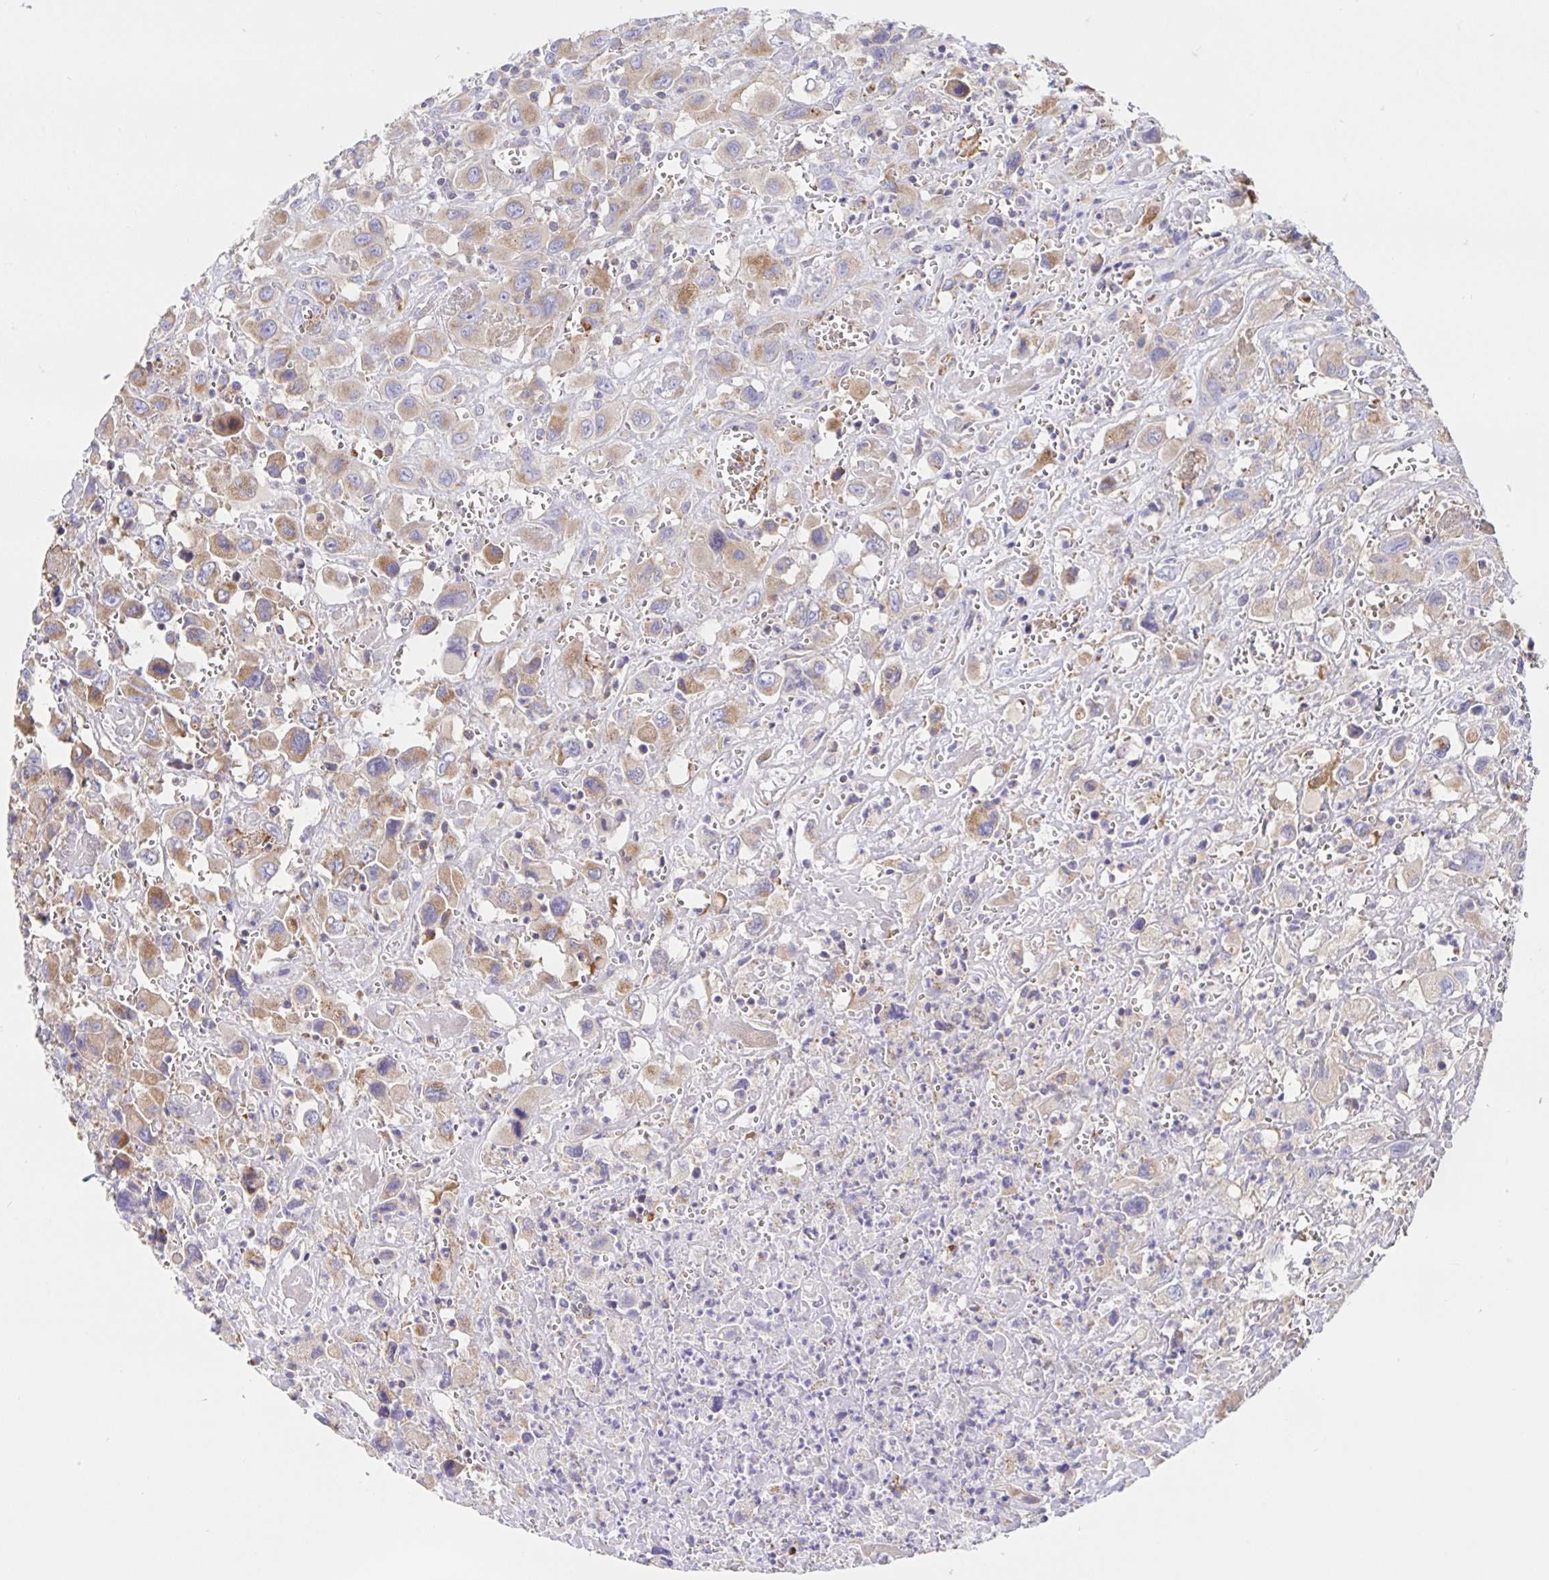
{"staining": {"intensity": "moderate", "quantity": ">75%", "location": "cytoplasmic/membranous"}, "tissue": "head and neck cancer", "cell_type": "Tumor cells", "image_type": "cancer", "snomed": [{"axis": "morphology", "description": "Squamous cell carcinoma, NOS"}, {"axis": "morphology", "description": "Squamous cell carcinoma, metastatic, NOS"}, {"axis": "topography", "description": "Oral tissue"}, {"axis": "topography", "description": "Head-Neck"}], "caption": "Head and neck metastatic squamous cell carcinoma stained with immunohistochemistry (IHC) exhibits moderate cytoplasmic/membranous staining in approximately >75% of tumor cells.", "gene": "PRDX3", "patient": {"sex": "female", "age": 85}}